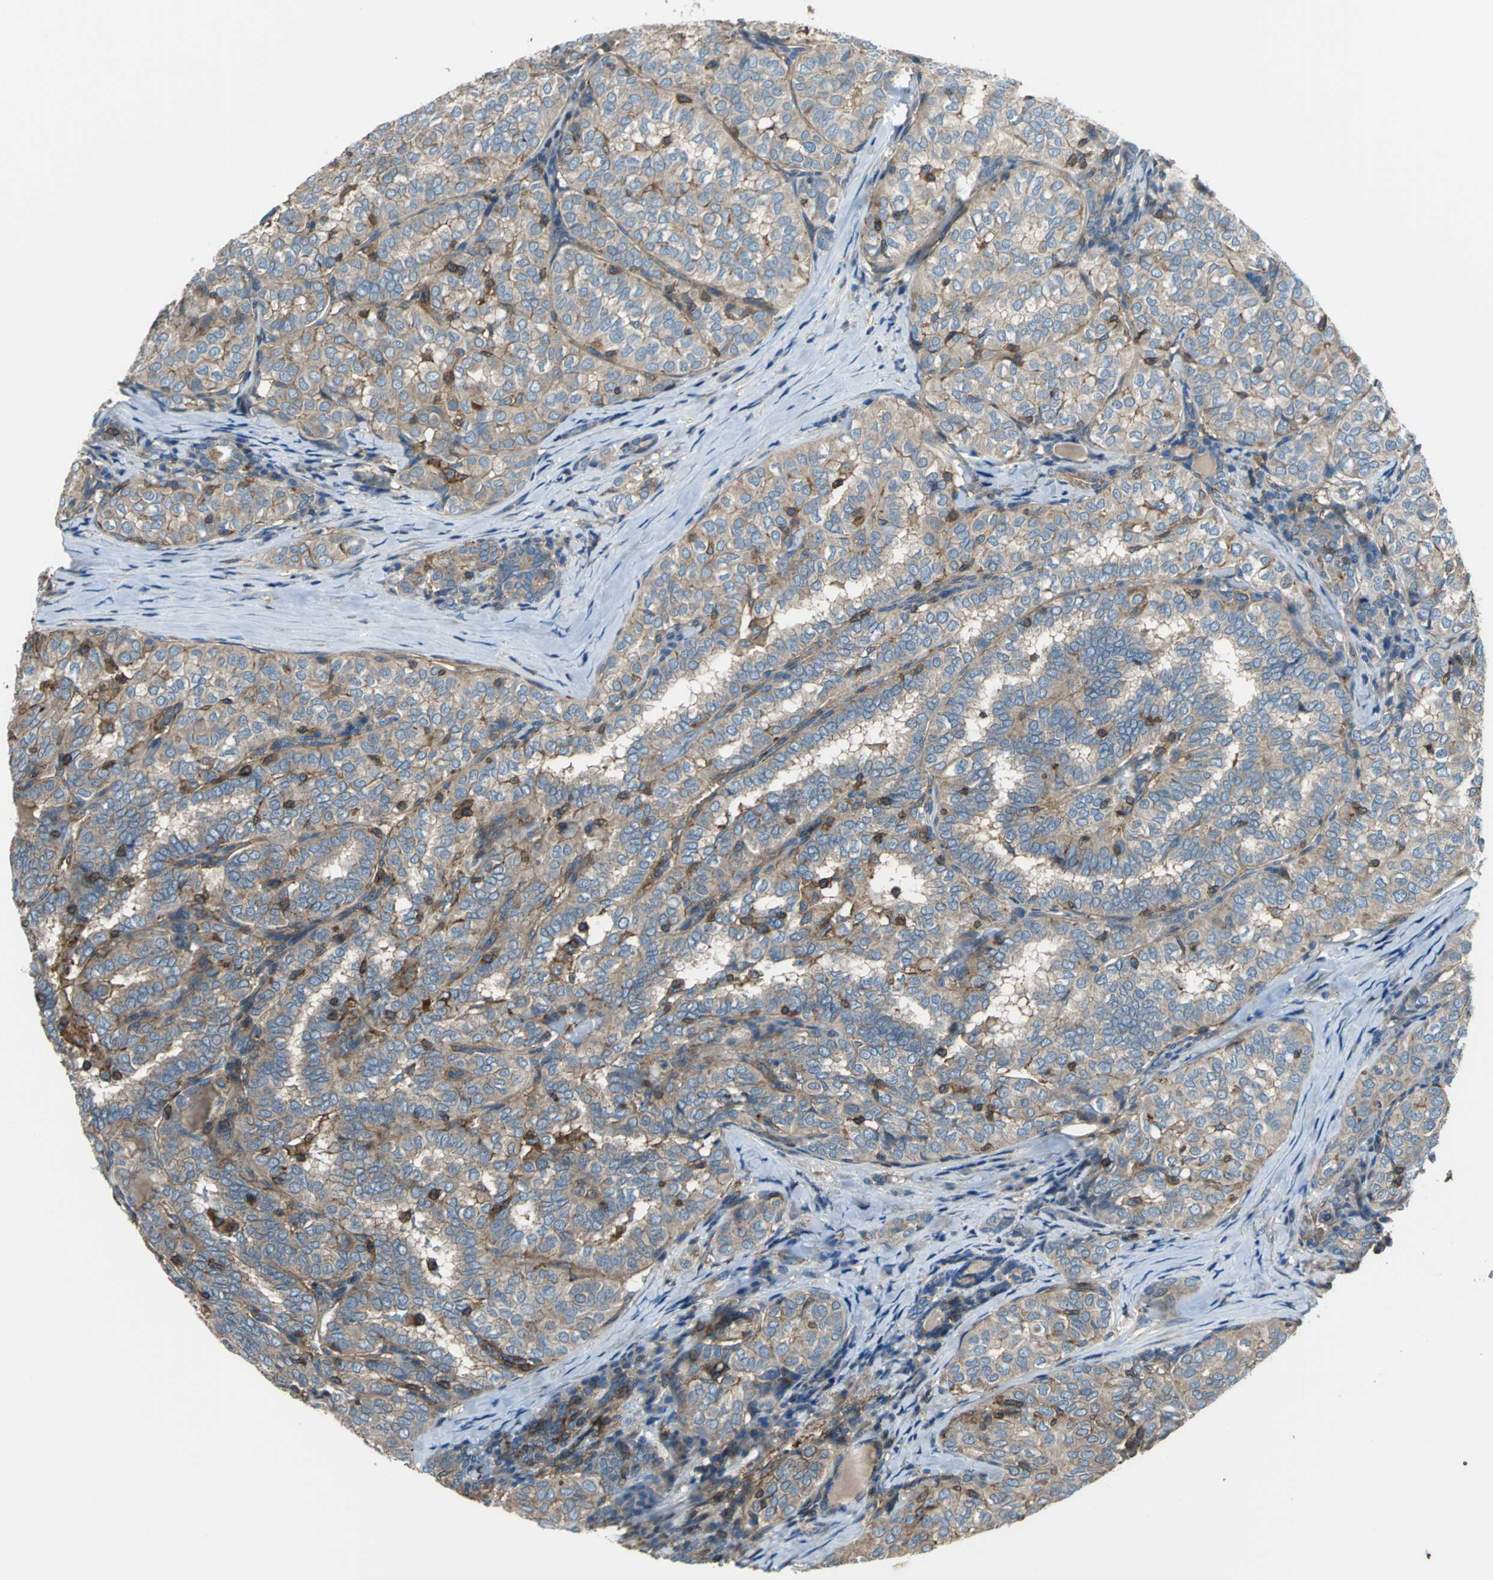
{"staining": {"intensity": "moderate", "quantity": ">75%", "location": "cytoplasmic/membranous"}, "tissue": "thyroid cancer", "cell_type": "Tumor cells", "image_type": "cancer", "snomed": [{"axis": "morphology", "description": "Normal tissue, NOS"}, {"axis": "morphology", "description": "Papillary adenocarcinoma, NOS"}, {"axis": "topography", "description": "Thyroid gland"}], "caption": "Protein expression by immunohistochemistry (IHC) reveals moderate cytoplasmic/membranous staining in about >75% of tumor cells in thyroid cancer. (Stains: DAB in brown, nuclei in blue, Microscopy: brightfield microscopy at high magnification).", "gene": "PARVA", "patient": {"sex": "female", "age": 30}}